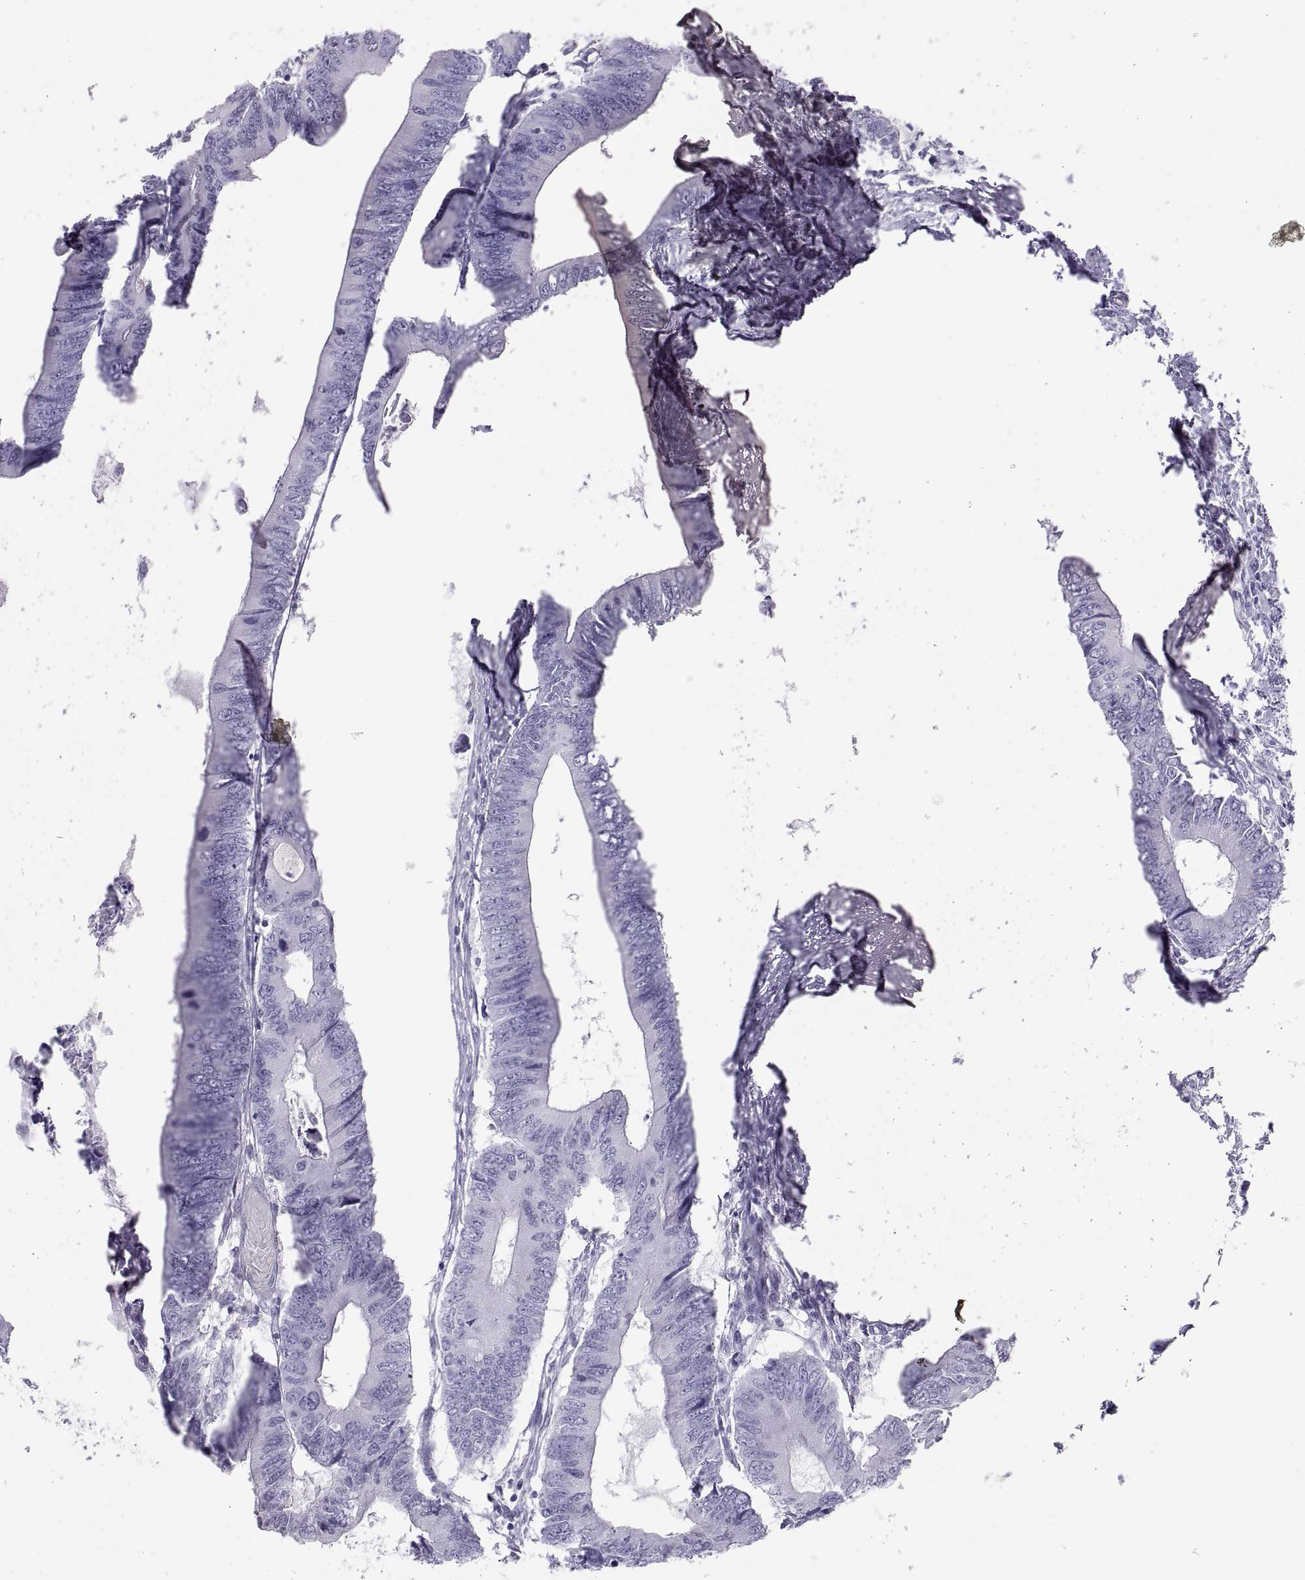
{"staining": {"intensity": "negative", "quantity": "none", "location": "none"}, "tissue": "colorectal cancer", "cell_type": "Tumor cells", "image_type": "cancer", "snomed": [{"axis": "morphology", "description": "Adenocarcinoma, NOS"}, {"axis": "topography", "description": "Colon"}], "caption": "Immunohistochemical staining of colorectal cancer (adenocarcinoma) shows no significant staining in tumor cells. Brightfield microscopy of immunohistochemistry stained with DAB (brown) and hematoxylin (blue), captured at high magnification.", "gene": "SEMG1", "patient": {"sex": "male", "age": 53}}